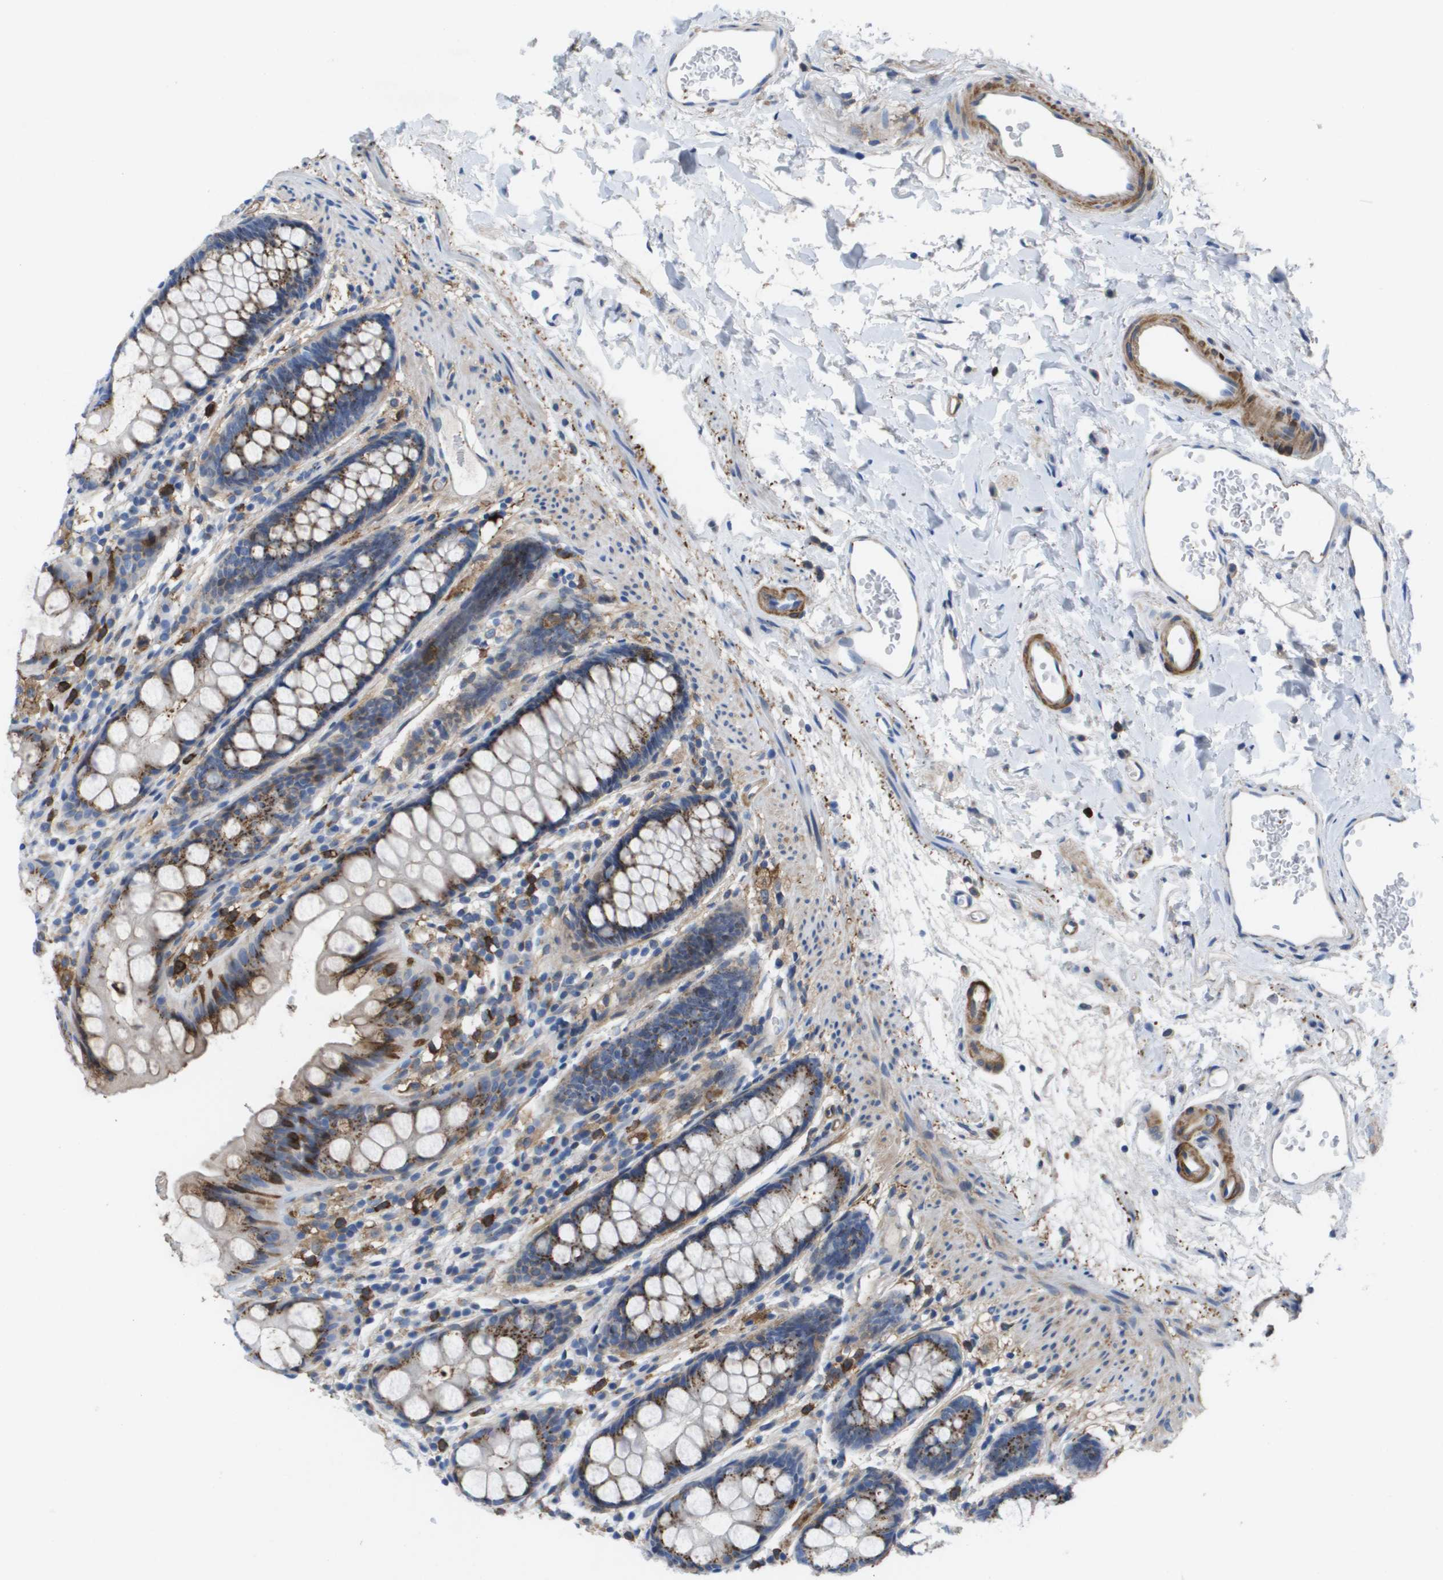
{"staining": {"intensity": "moderate", "quantity": ">75%", "location": "cytoplasmic/membranous"}, "tissue": "rectum", "cell_type": "Glandular cells", "image_type": "normal", "snomed": [{"axis": "morphology", "description": "Normal tissue, NOS"}, {"axis": "topography", "description": "Rectum"}], "caption": "Immunohistochemistry of unremarkable human rectum exhibits medium levels of moderate cytoplasmic/membranous expression in approximately >75% of glandular cells.", "gene": "SLC37A2", "patient": {"sex": "female", "age": 65}}